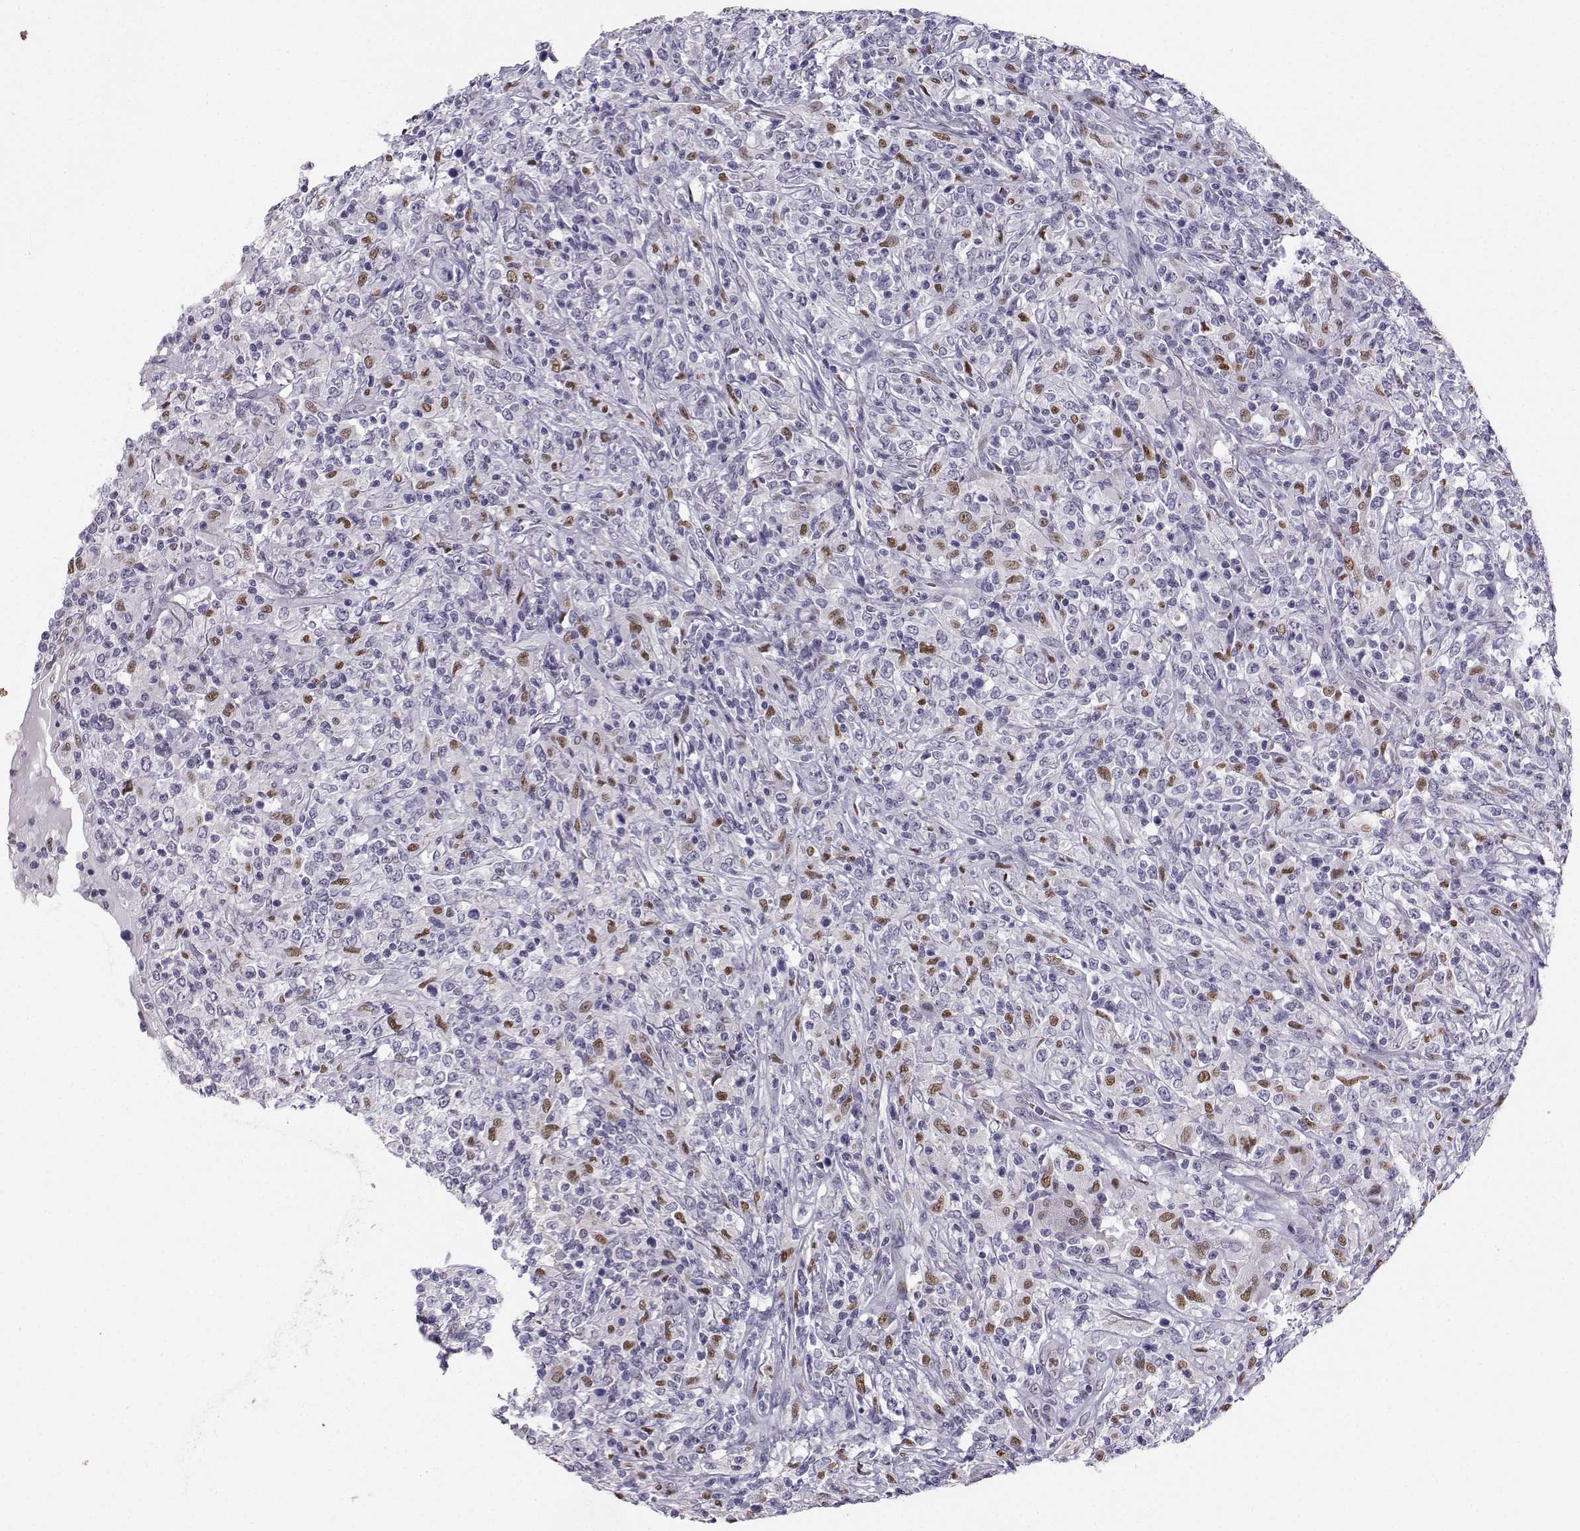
{"staining": {"intensity": "negative", "quantity": "none", "location": "none"}, "tissue": "lymphoma", "cell_type": "Tumor cells", "image_type": "cancer", "snomed": [{"axis": "morphology", "description": "Malignant lymphoma, non-Hodgkin's type, High grade"}, {"axis": "topography", "description": "Lung"}], "caption": "This photomicrograph is of high-grade malignant lymphoma, non-Hodgkin's type stained with immunohistochemistry to label a protein in brown with the nuclei are counter-stained blue. There is no expression in tumor cells. (DAB immunohistochemistry visualized using brightfield microscopy, high magnification).", "gene": "TEDC2", "patient": {"sex": "male", "age": 79}}